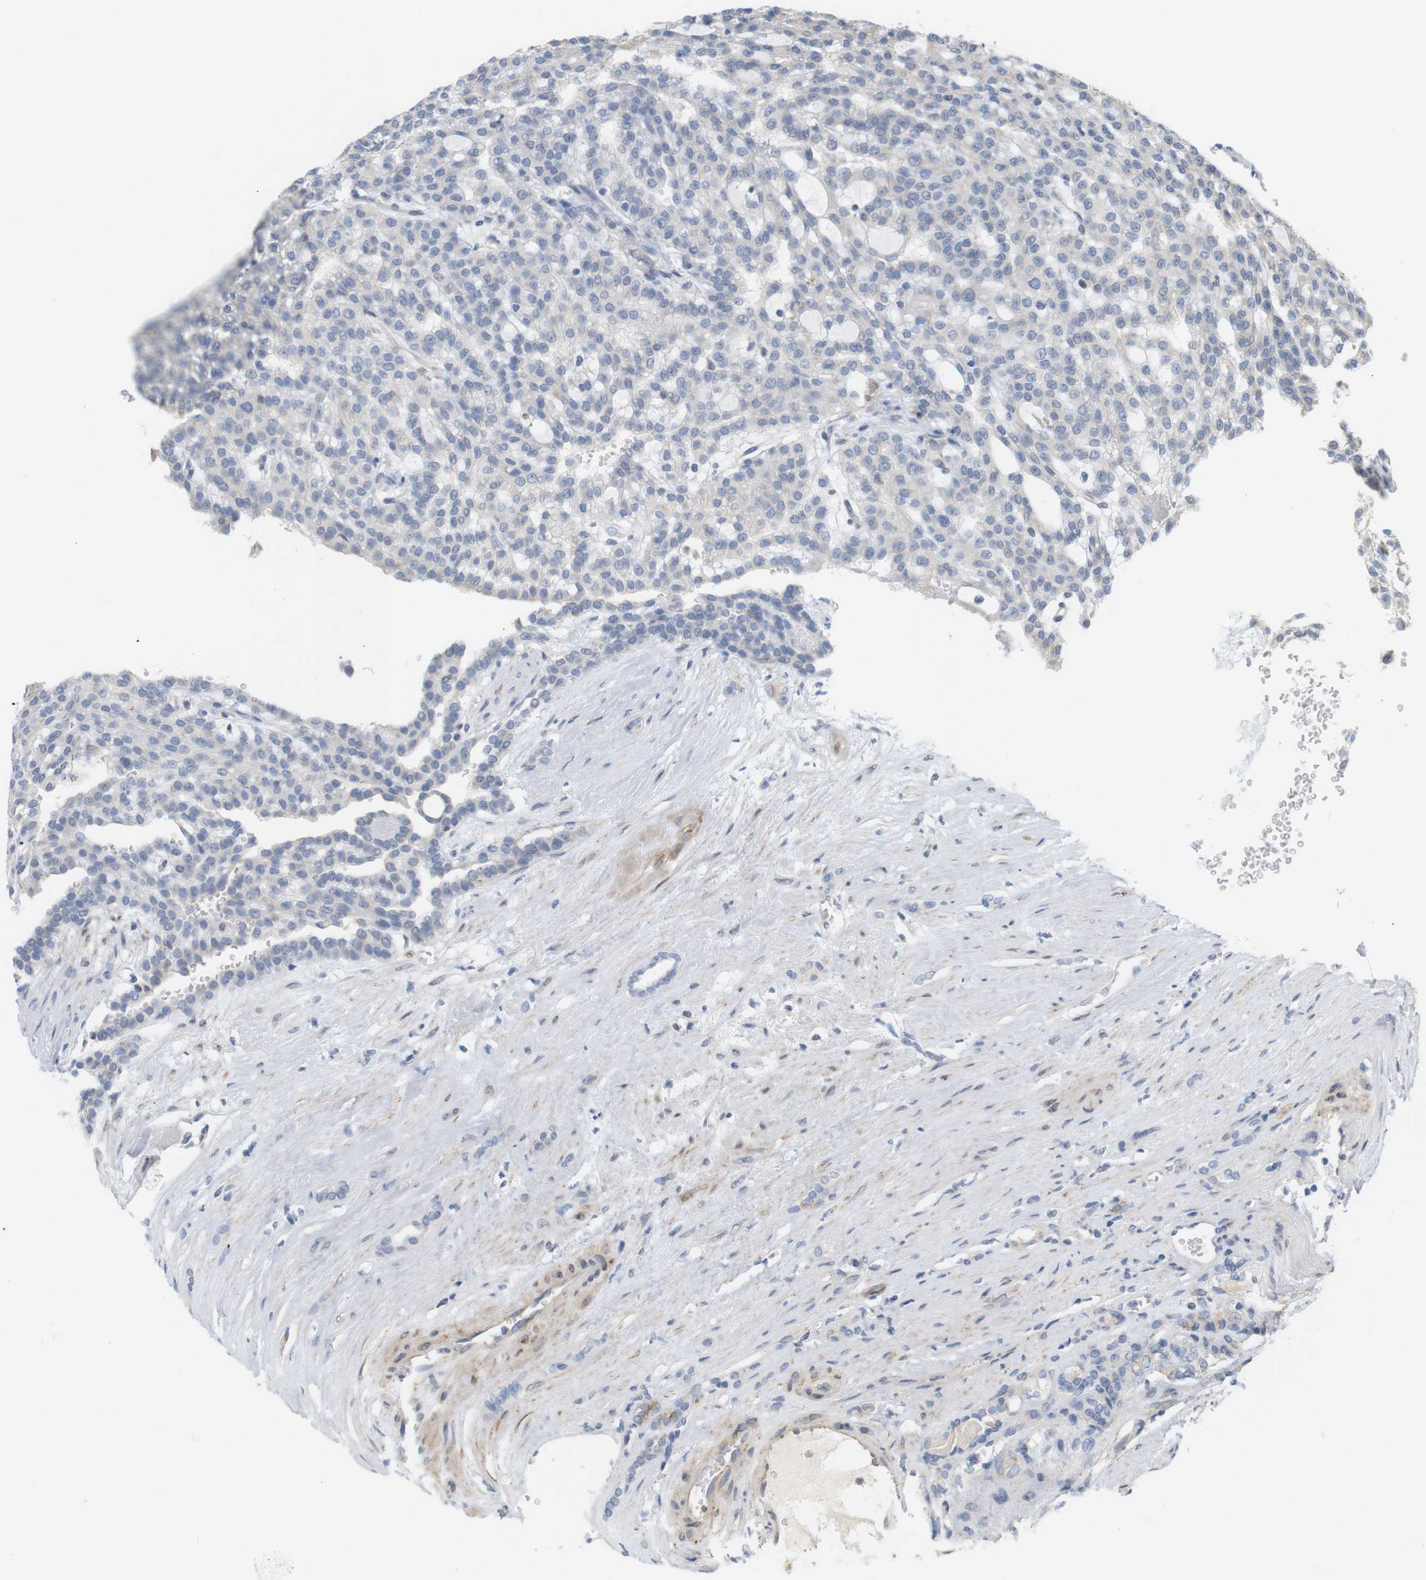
{"staining": {"intensity": "negative", "quantity": "none", "location": "none"}, "tissue": "renal cancer", "cell_type": "Tumor cells", "image_type": "cancer", "snomed": [{"axis": "morphology", "description": "Adenocarcinoma, NOS"}, {"axis": "topography", "description": "Kidney"}], "caption": "Tumor cells are negative for brown protein staining in renal cancer (adenocarcinoma). (Brightfield microscopy of DAB immunohistochemistry (IHC) at high magnification).", "gene": "ITPR1", "patient": {"sex": "male", "age": 63}}